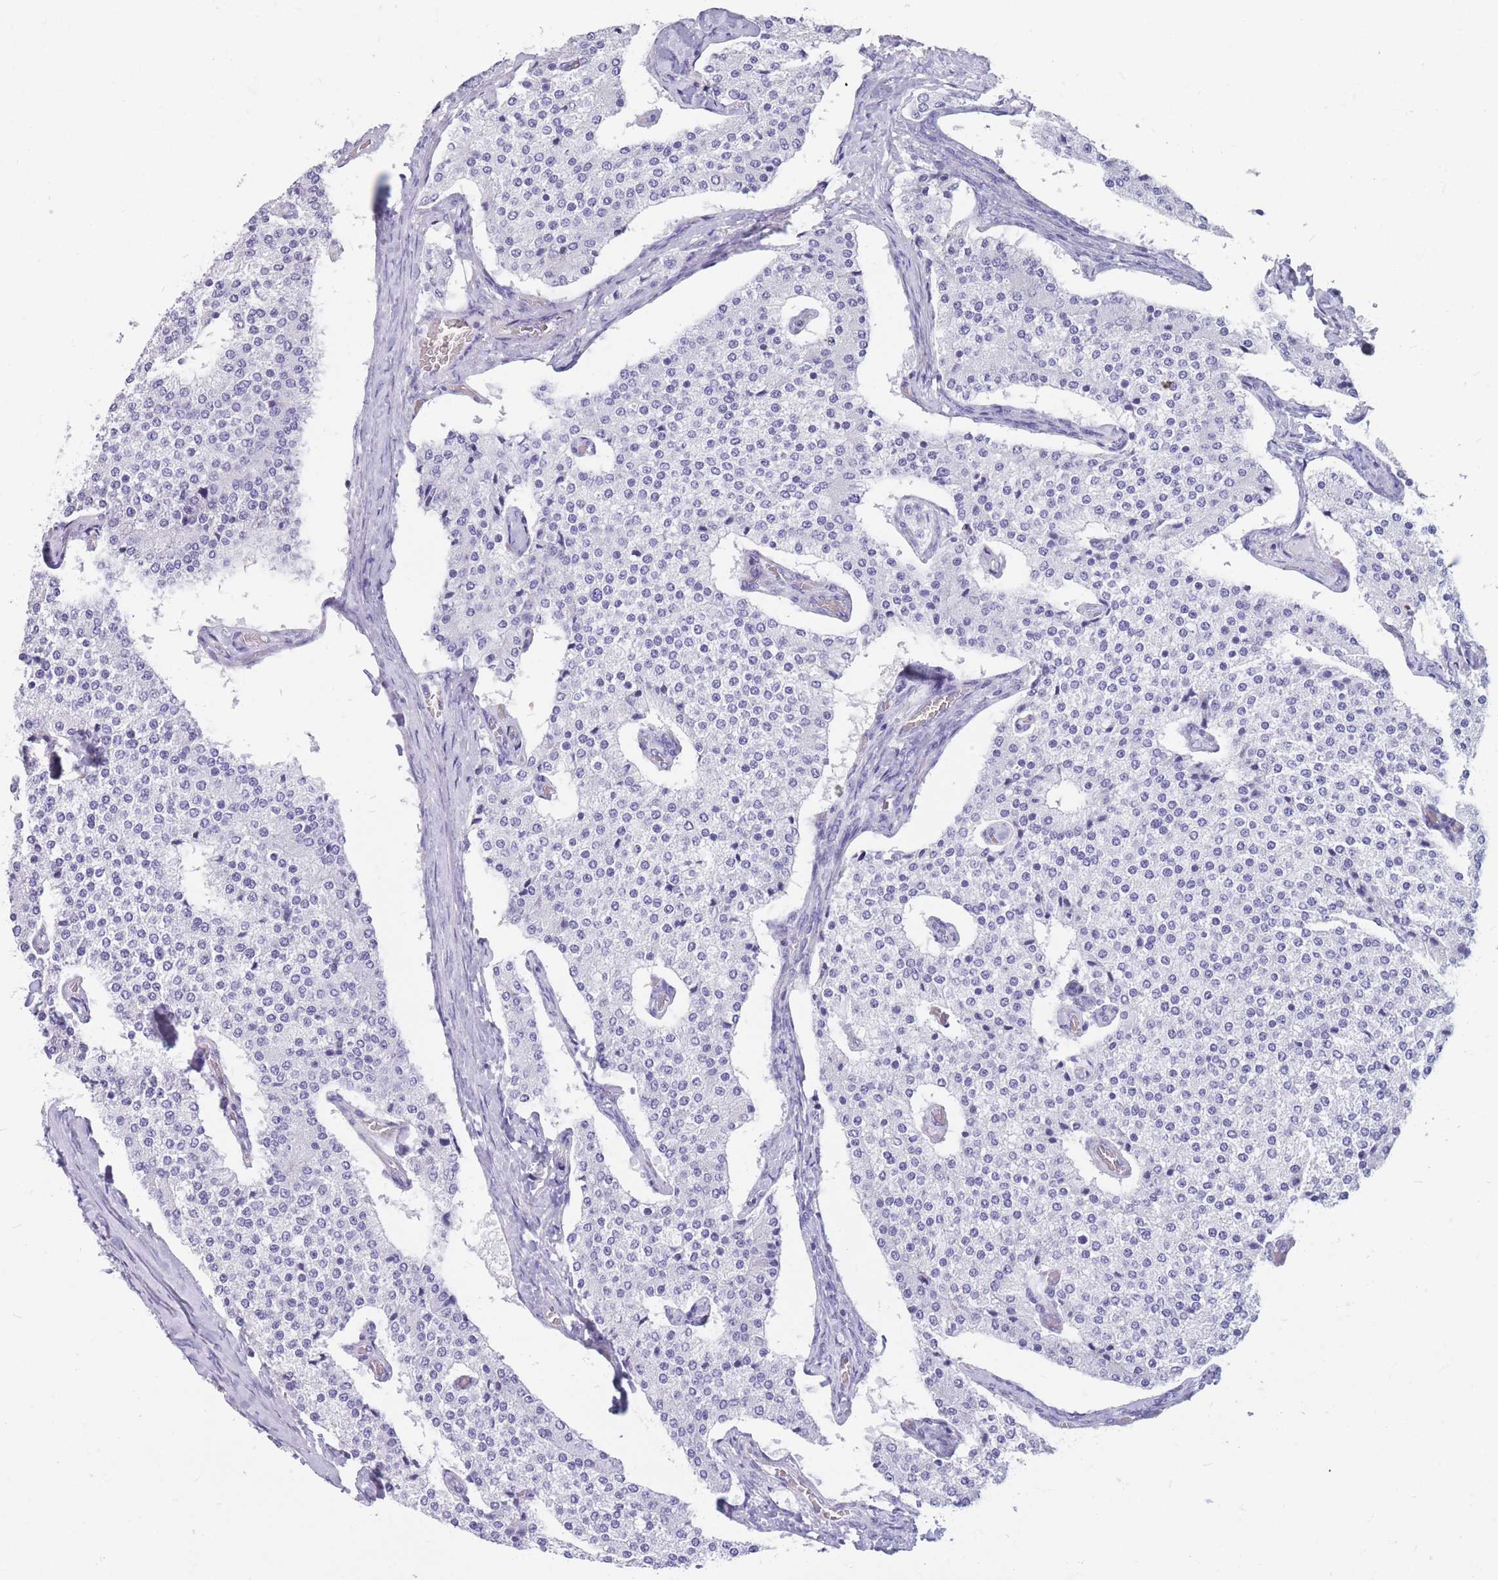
{"staining": {"intensity": "negative", "quantity": "none", "location": "none"}, "tissue": "carcinoid", "cell_type": "Tumor cells", "image_type": "cancer", "snomed": [{"axis": "morphology", "description": "Carcinoid, malignant, NOS"}, {"axis": "topography", "description": "Colon"}], "caption": "IHC image of carcinoid stained for a protein (brown), which demonstrates no staining in tumor cells.", "gene": "MTSS2", "patient": {"sex": "female", "age": 52}}